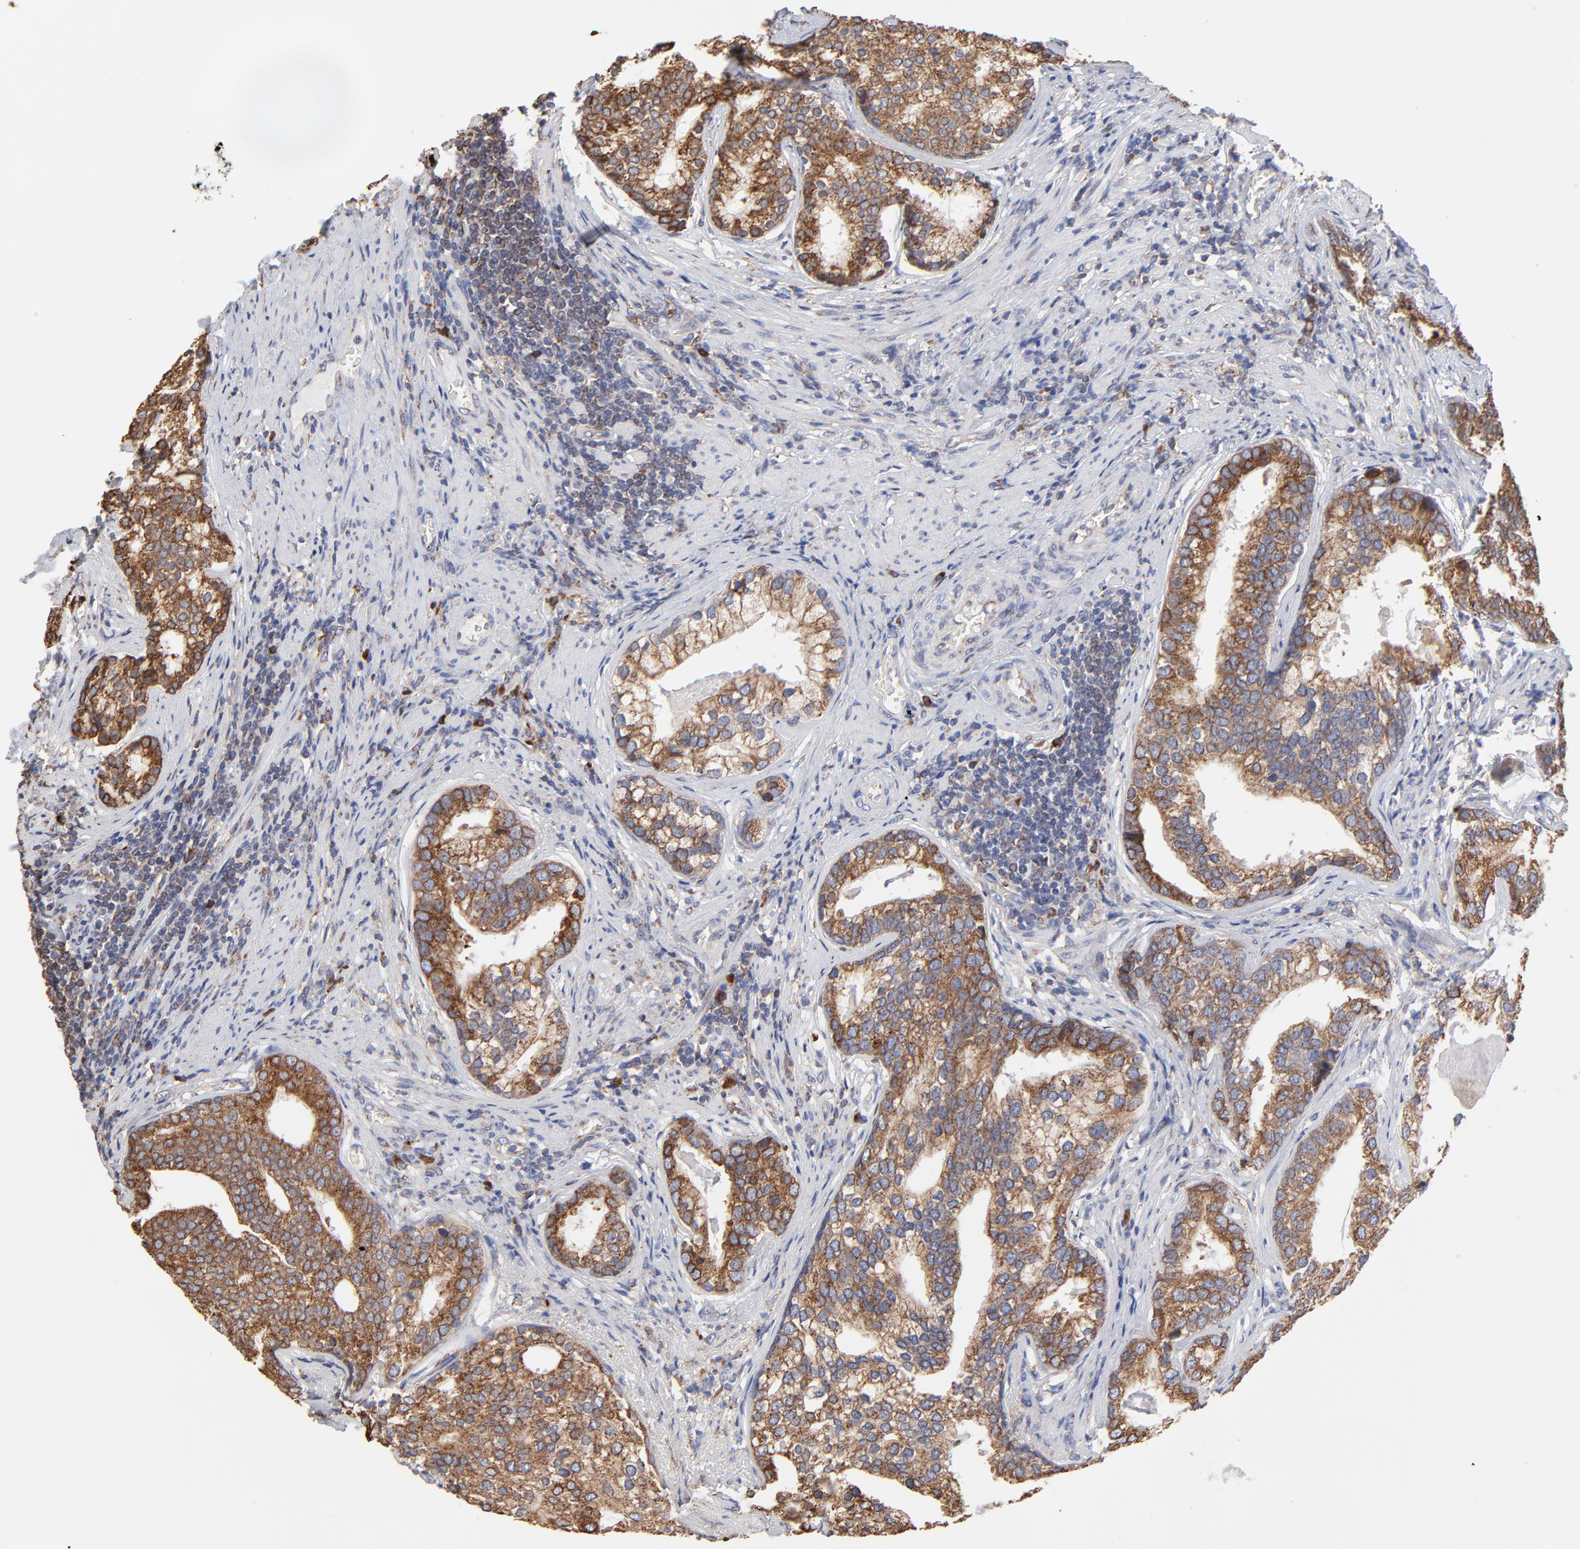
{"staining": {"intensity": "moderate", "quantity": ">75%", "location": "cytoplasmic/membranous"}, "tissue": "prostate cancer", "cell_type": "Tumor cells", "image_type": "cancer", "snomed": [{"axis": "morphology", "description": "Adenocarcinoma, Low grade"}, {"axis": "topography", "description": "Prostate"}], "caption": "A medium amount of moderate cytoplasmic/membranous staining is appreciated in approximately >75% of tumor cells in prostate cancer (adenocarcinoma (low-grade)) tissue. (Stains: DAB in brown, nuclei in blue, Microscopy: brightfield microscopy at high magnification).", "gene": "LMAN1", "patient": {"sex": "male", "age": 71}}